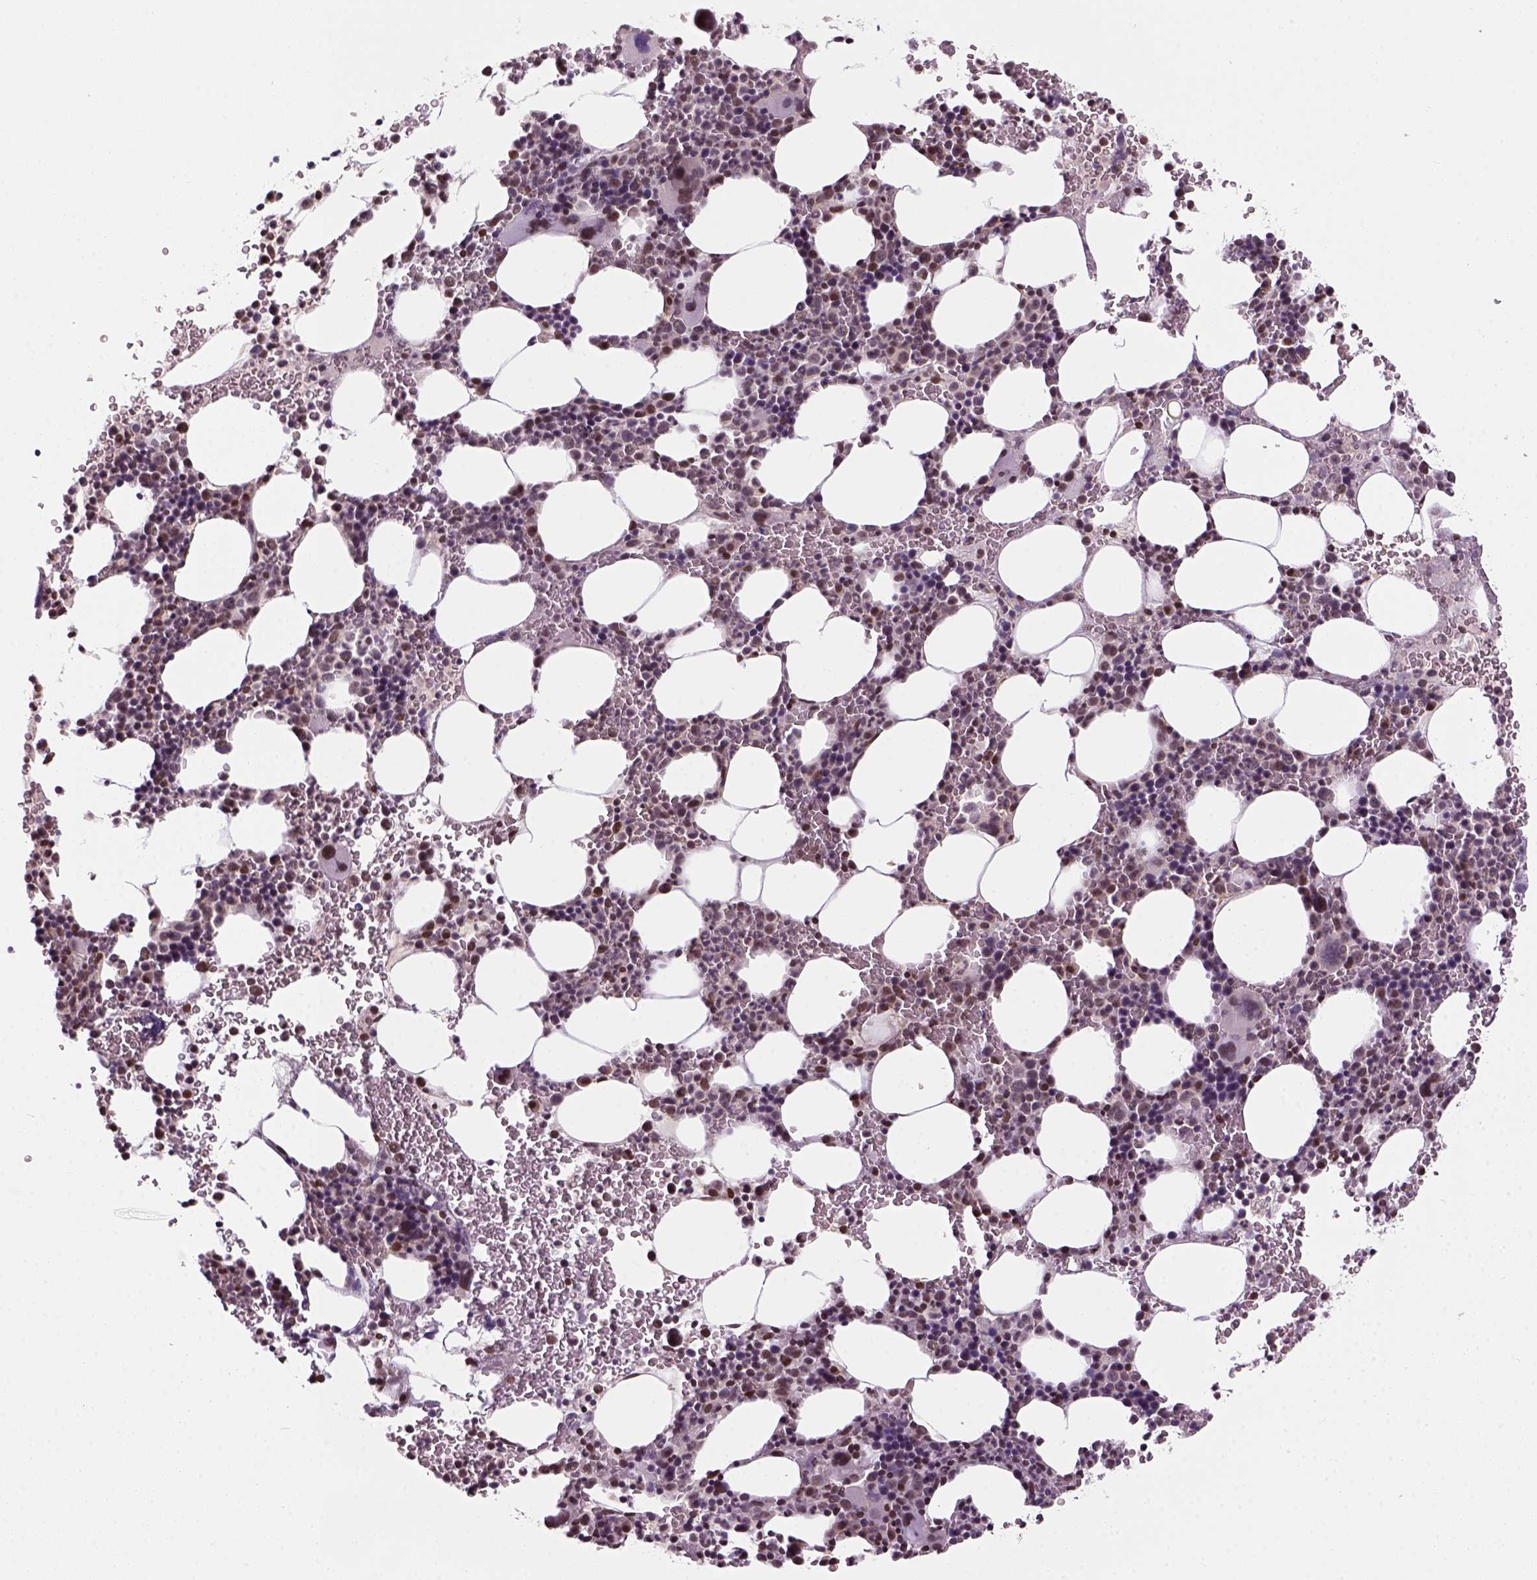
{"staining": {"intensity": "moderate", "quantity": "25%-75%", "location": "nuclear"}, "tissue": "bone marrow", "cell_type": "Hematopoietic cells", "image_type": "normal", "snomed": [{"axis": "morphology", "description": "Normal tissue, NOS"}, {"axis": "topography", "description": "Bone marrow"}], "caption": "Bone marrow was stained to show a protein in brown. There is medium levels of moderate nuclear positivity in about 25%-75% of hematopoietic cells. The protein is shown in brown color, while the nuclei are stained blue.", "gene": "GOT1", "patient": {"sex": "male", "age": 82}}